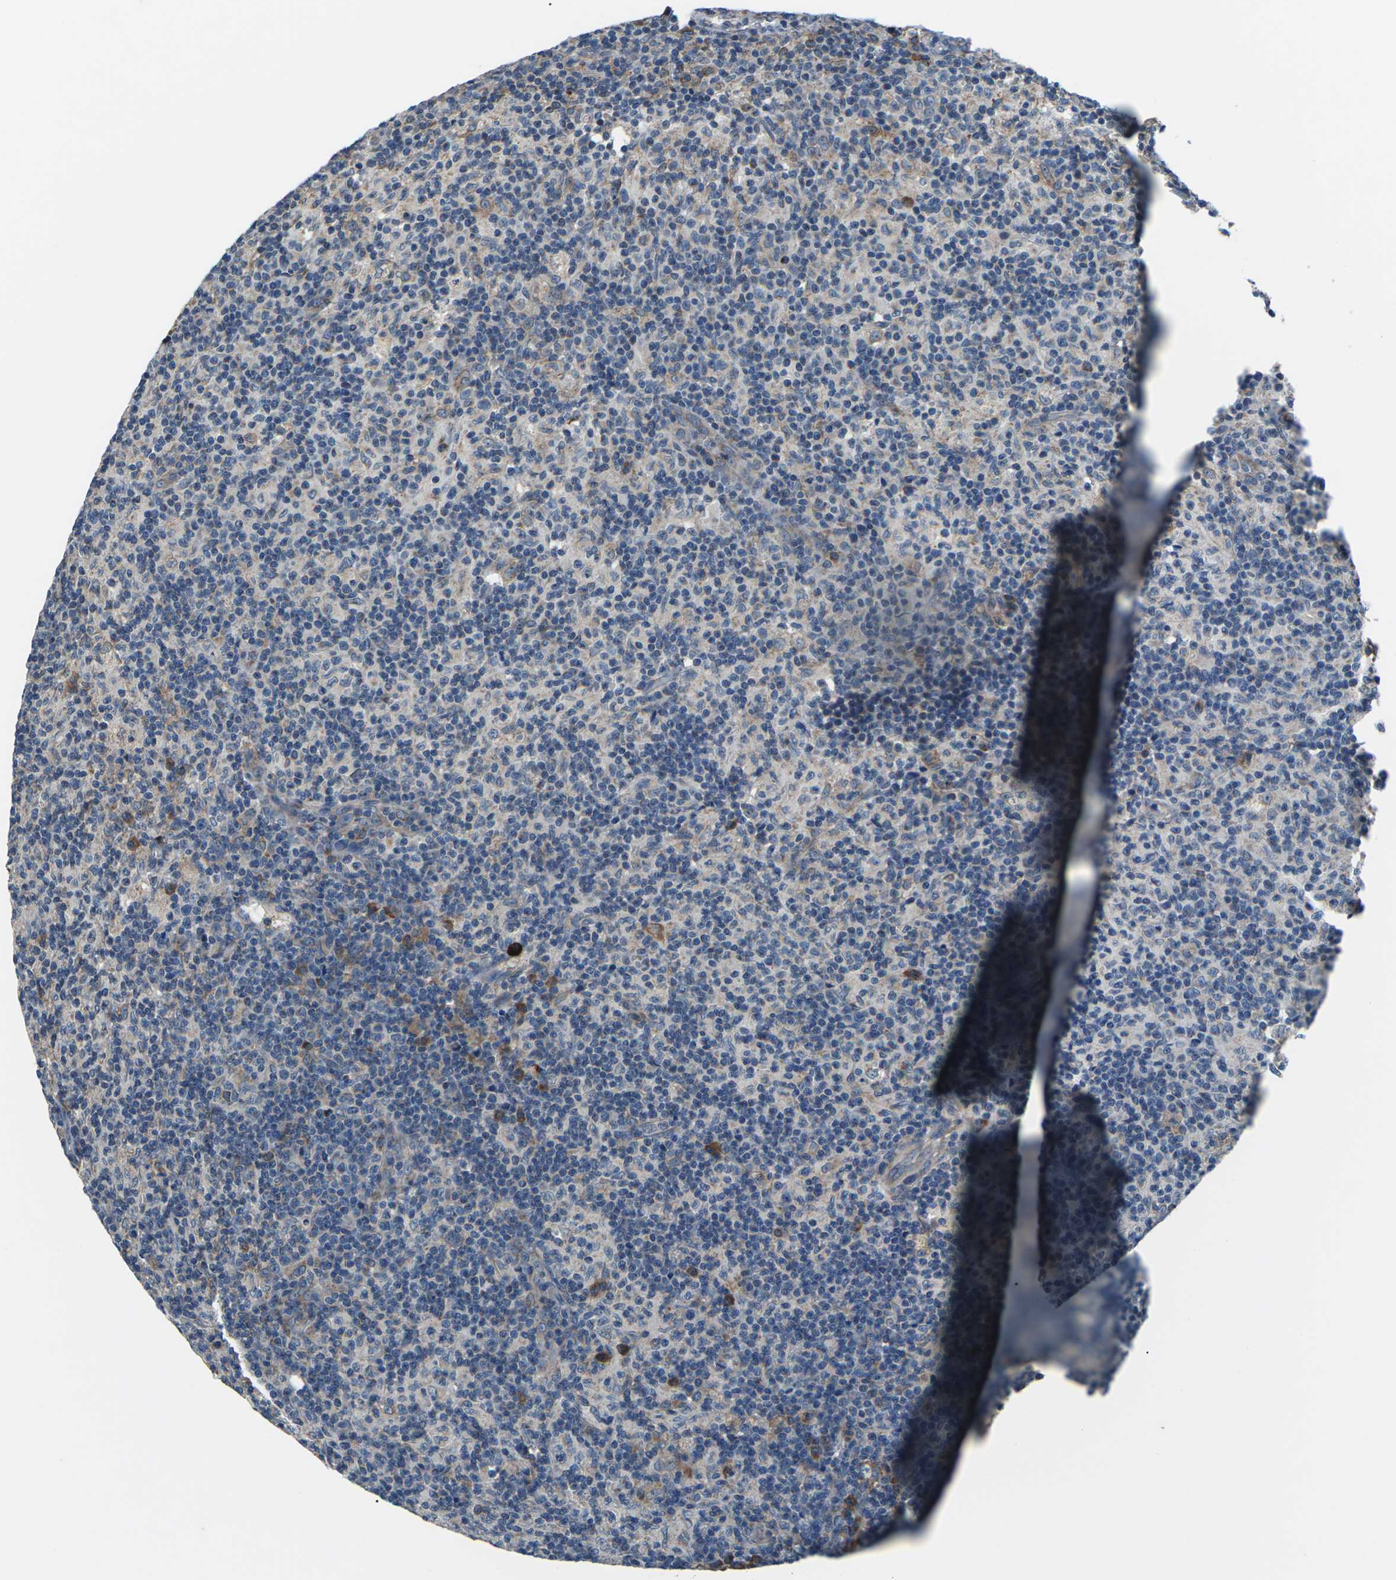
{"staining": {"intensity": "weak", "quantity": "<25%", "location": "cytoplasmic/membranous"}, "tissue": "lymph node", "cell_type": "Germinal center cells", "image_type": "normal", "snomed": [{"axis": "morphology", "description": "Normal tissue, NOS"}, {"axis": "morphology", "description": "Inflammation, NOS"}, {"axis": "topography", "description": "Lymph node"}], "caption": "There is no significant positivity in germinal center cells of lymph node.", "gene": "GABRP", "patient": {"sex": "male", "age": 55}}